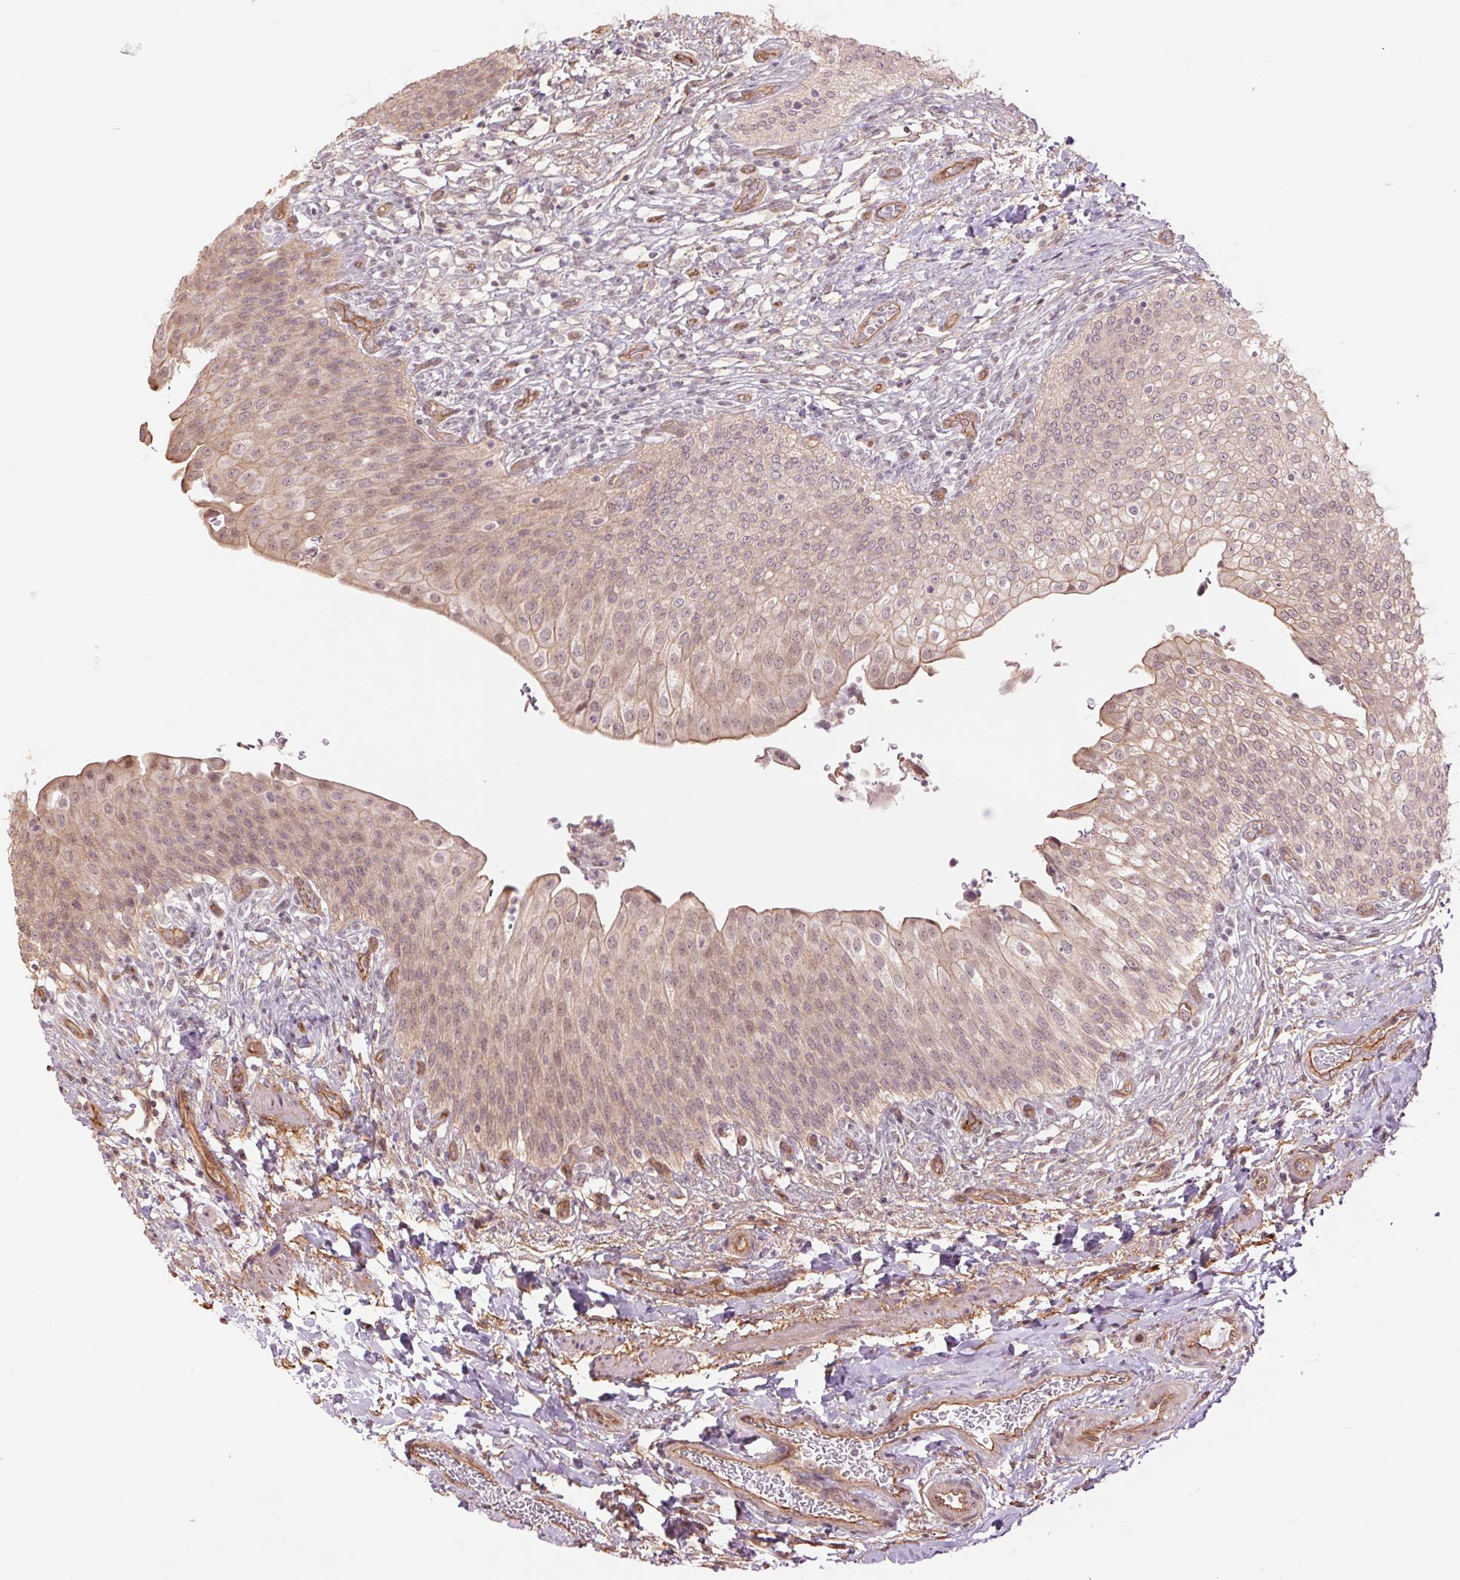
{"staining": {"intensity": "weak", "quantity": "25%-75%", "location": "cytoplasmic/membranous,nuclear"}, "tissue": "urinary bladder", "cell_type": "Urothelial cells", "image_type": "normal", "snomed": [{"axis": "morphology", "description": "Normal tissue, NOS"}, {"axis": "topography", "description": "Urinary bladder"}, {"axis": "topography", "description": "Peripheral nerve tissue"}], "caption": "Immunohistochemistry (IHC) photomicrograph of normal urinary bladder stained for a protein (brown), which reveals low levels of weak cytoplasmic/membranous,nuclear staining in approximately 25%-75% of urothelial cells.", "gene": "PALM", "patient": {"sex": "female", "age": 60}}